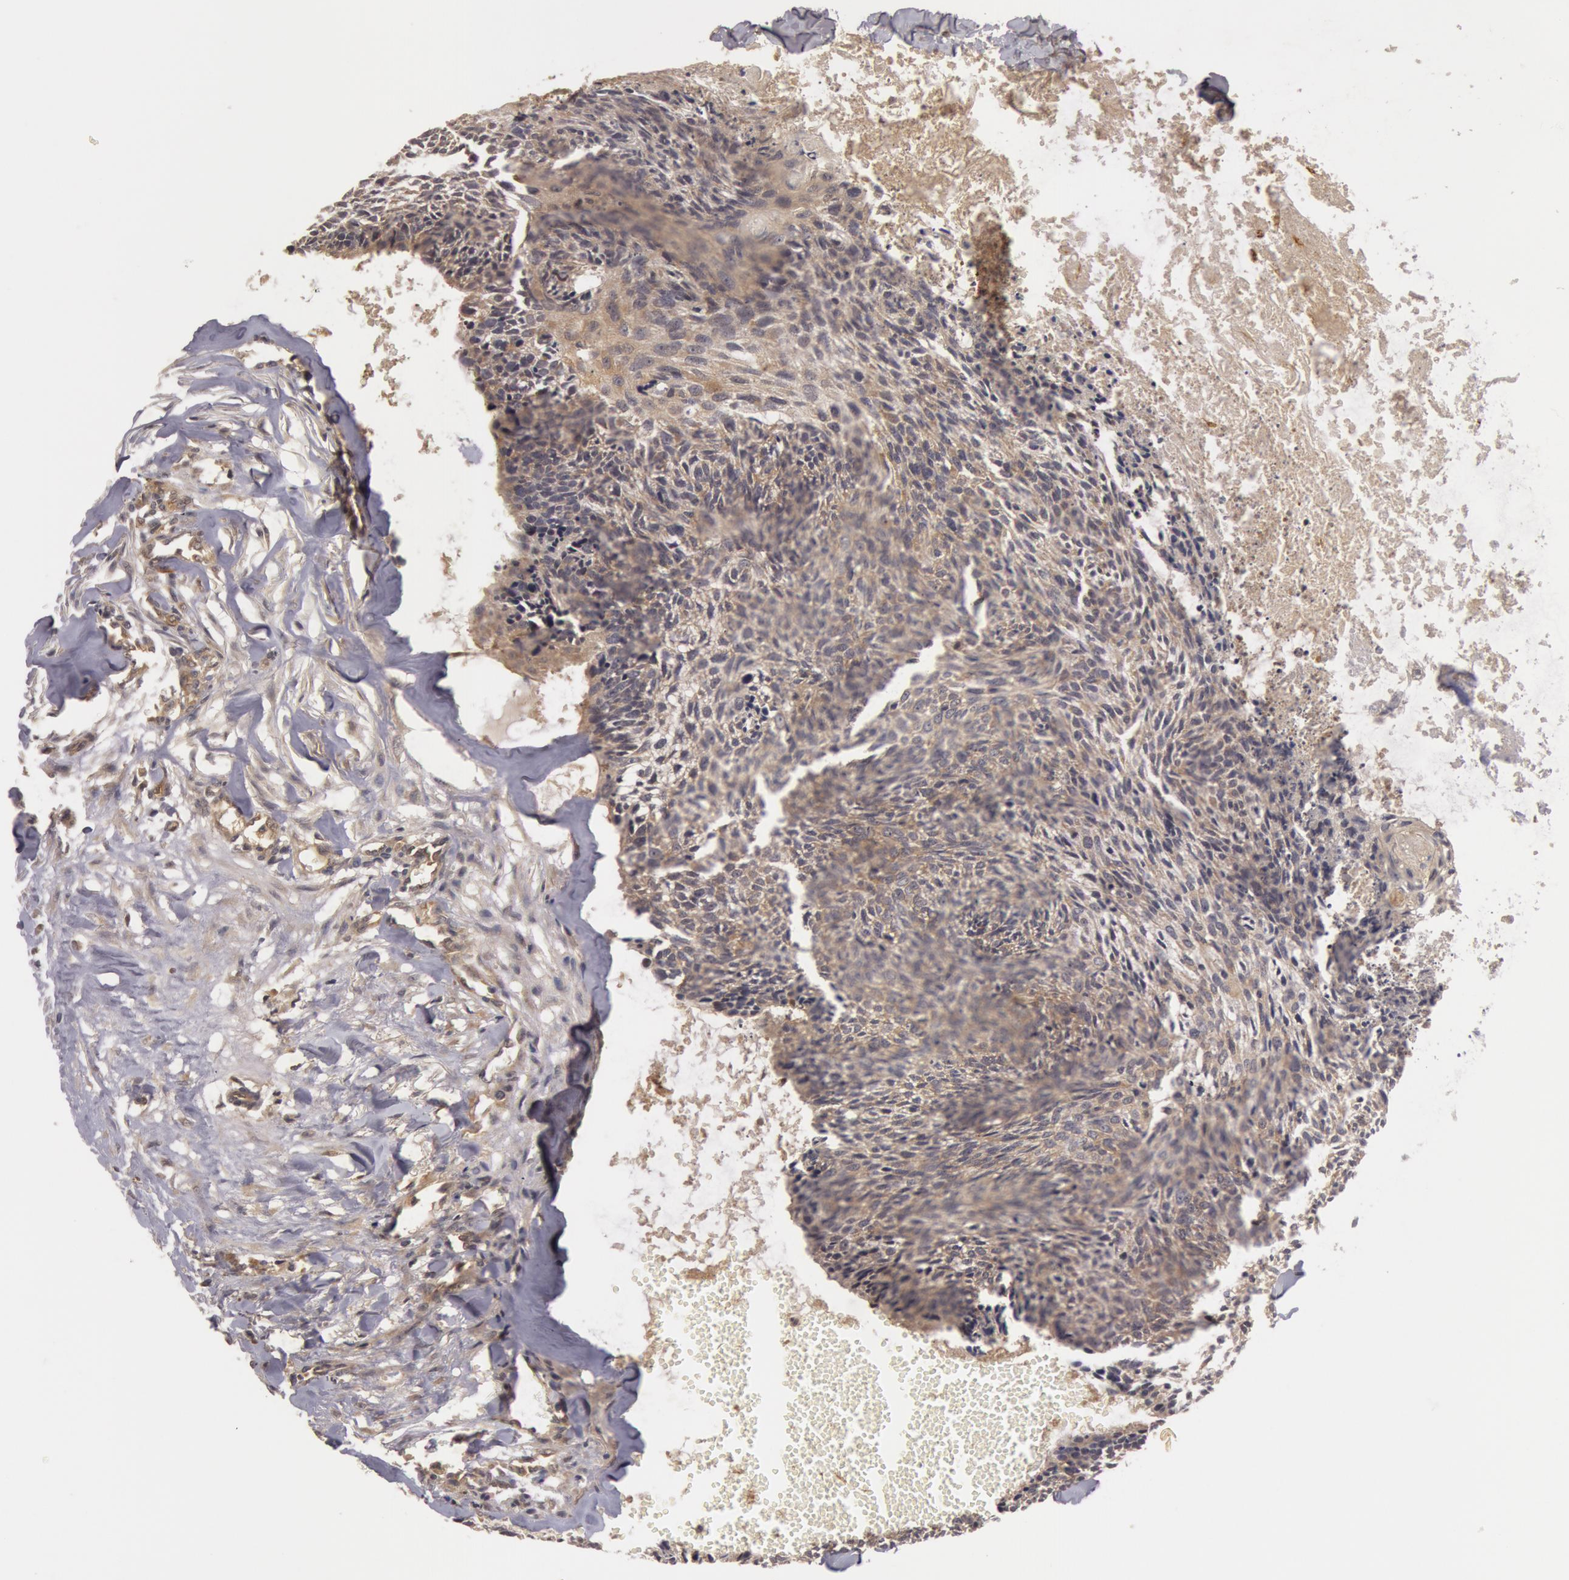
{"staining": {"intensity": "weak", "quantity": ">75%", "location": "cytoplasmic/membranous"}, "tissue": "head and neck cancer", "cell_type": "Tumor cells", "image_type": "cancer", "snomed": [{"axis": "morphology", "description": "Squamous cell carcinoma, NOS"}, {"axis": "topography", "description": "Salivary gland"}, {"axis": "topography", "description": "Head-Neck"}], "caption": "About >75% of tumor cells in human head and neck cancer (squamous cell carcinoma) exhibit weak cytoplasmic/membranous protein expression as visualized by brown immunohistochemical staining.", "gene": "BCHE", "patient": {"sex": "male", "age": 70}}